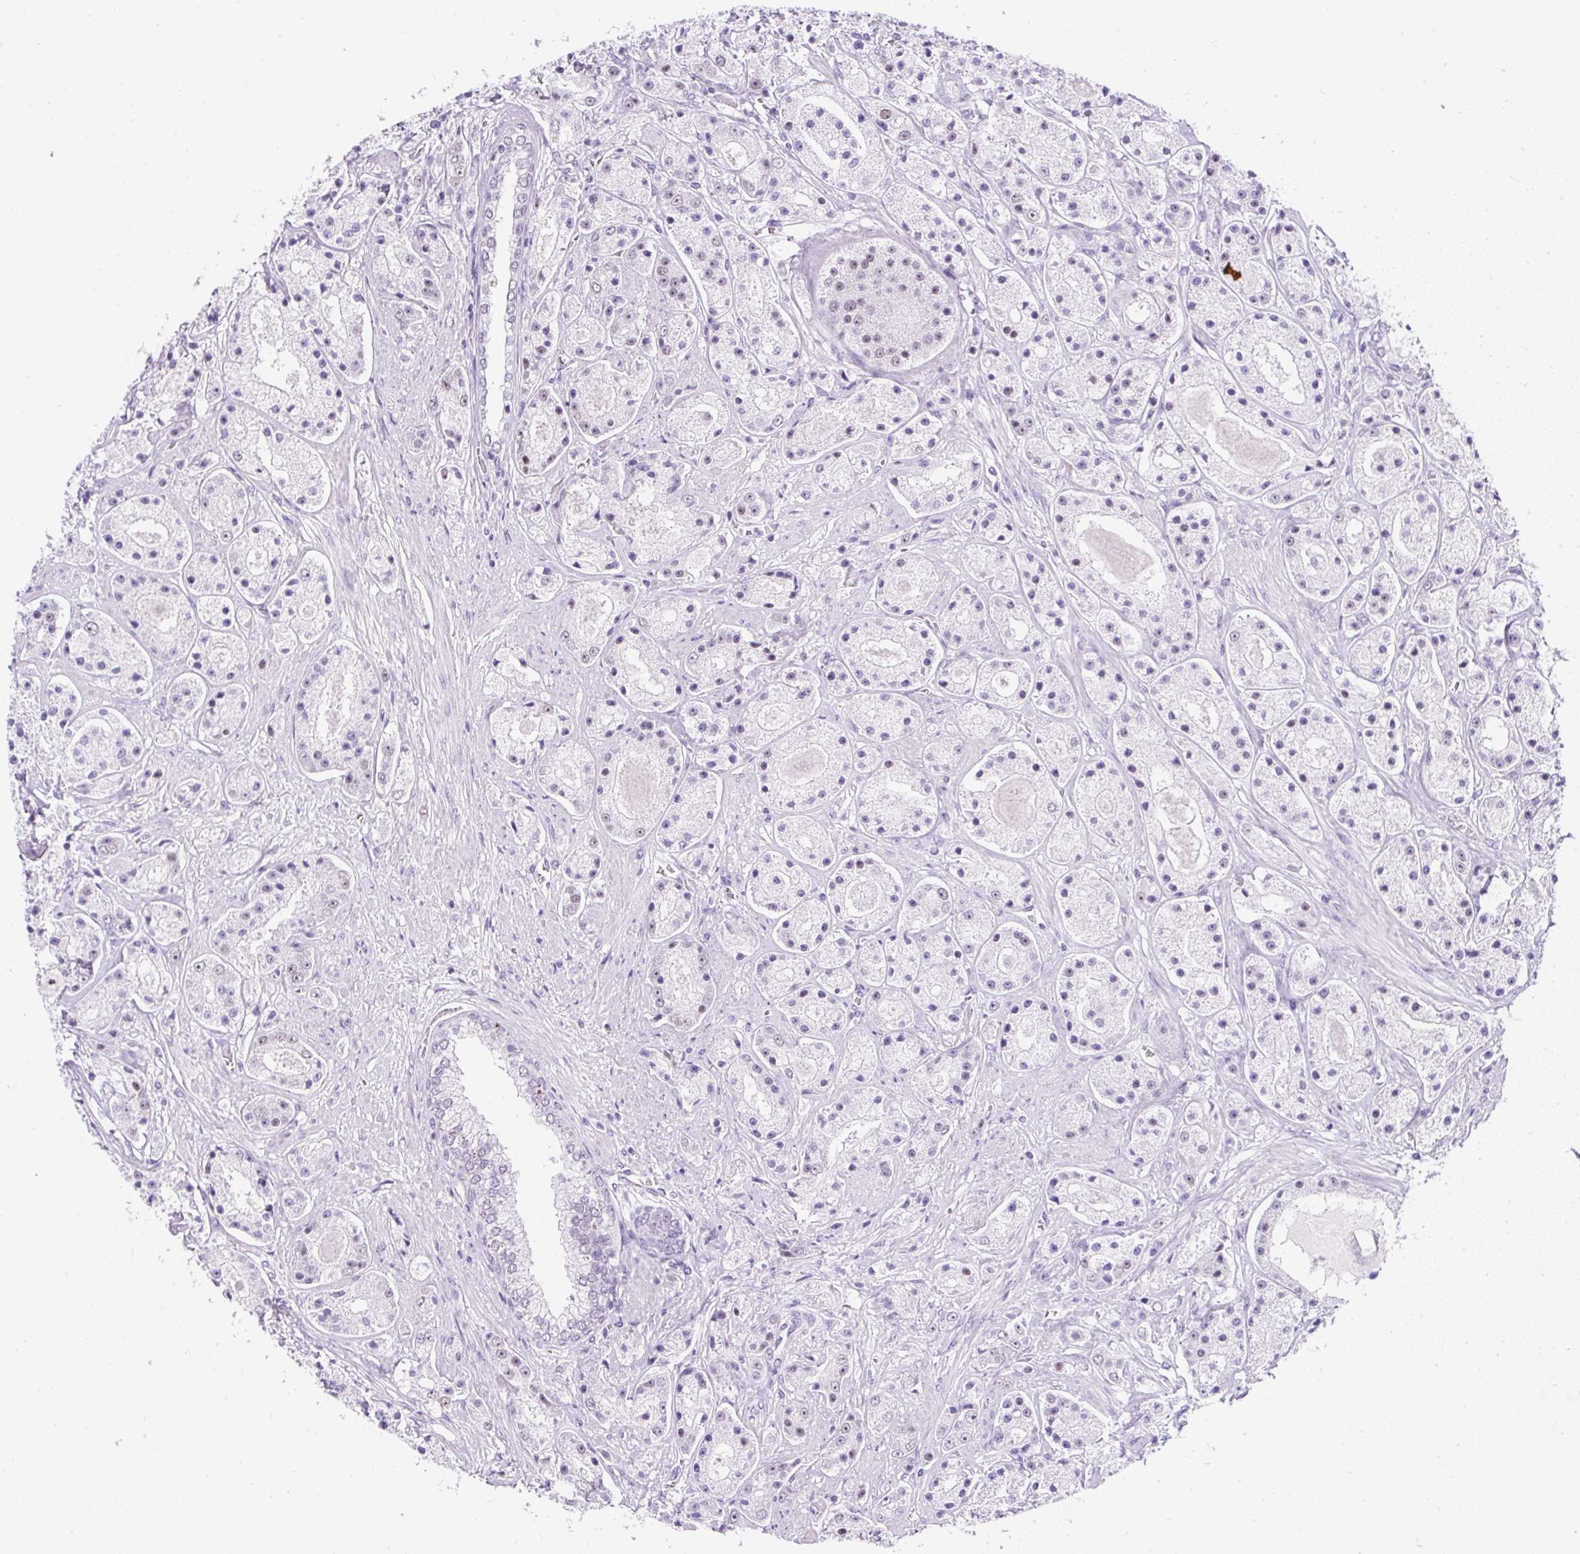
{"staining": {"intensity": "negative", "quantity": "none", "location": "none"}, "tissue": "prostate cancer", "cell_type": "Tumor cells", "image_type": "cancer", "snomed": [{"axis": "morphology", "description": "Adenocarcinoma, High grade"}, {"axis": "topography", "description": "Prostate"}], "caption": "This is an immunohistochemistry micrograph of human adenocarcinoma (high-grade) (prostate). There is no positivity in tumor cells.", "gene": "PLCXD2", "patient": {"sex": "male", "age": 67}}